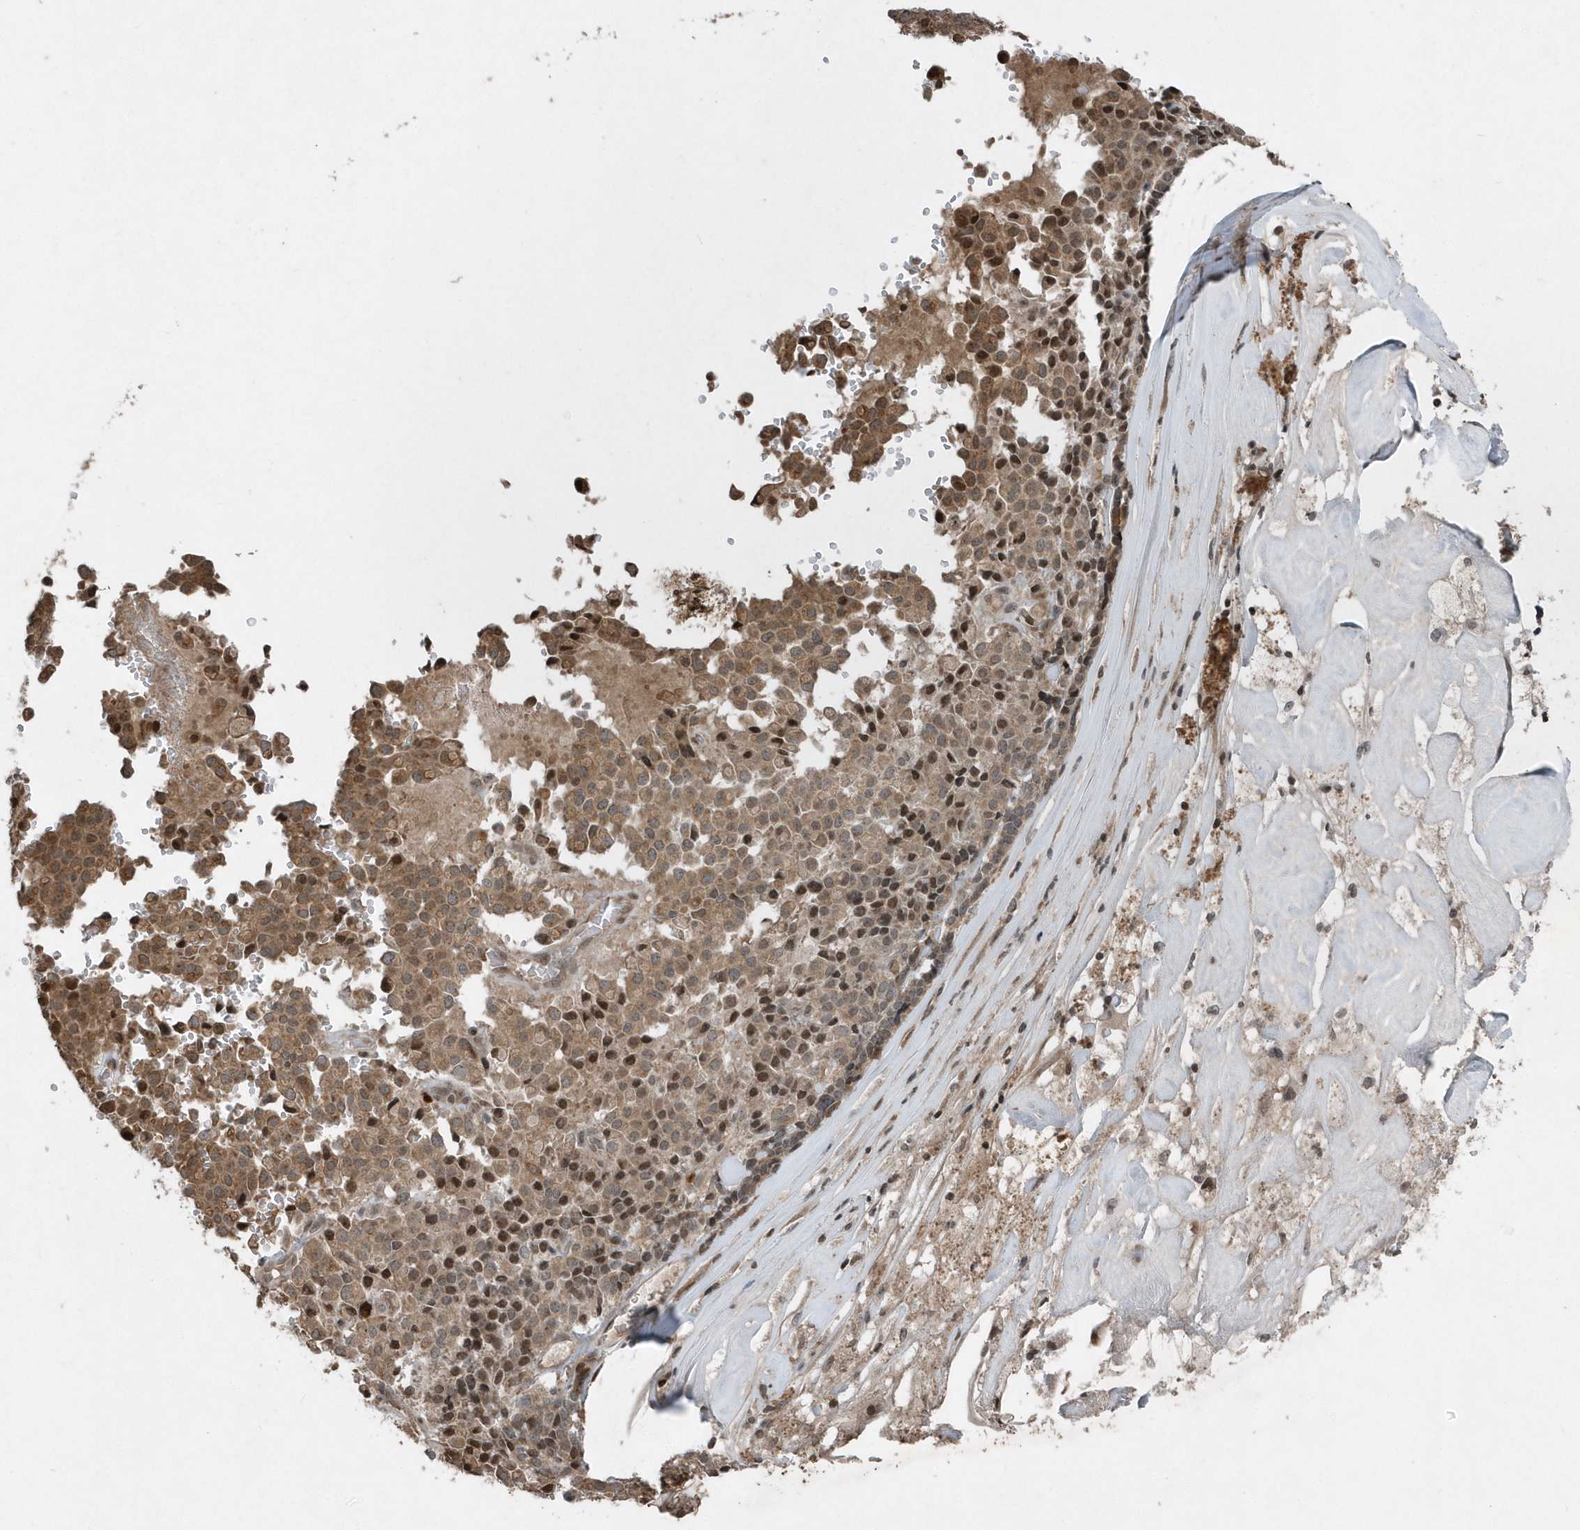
{"staining": {"intensity": "moderate", "quantity": ">75%", "location": "cytoplasmic/membranous"}, "tissue": "pancreatic cancer", "cell_type": "Tumor cells", "image_type": "cancer", "snomed": [{"axis": "morphology", "description": "Adenocarcinoma, NOS"}, {"axis": "topography", "description": "Pancreas"}], "caption": "Immunohistochemical staining of human adenocarcinoma (pancreatic) exhibits medium levels of moderate cytoplasmic/membranous positivity in about >75% of tumor cells.", "gene": "EIF2B1", "patient": {"sex": "male", "age": 65}}